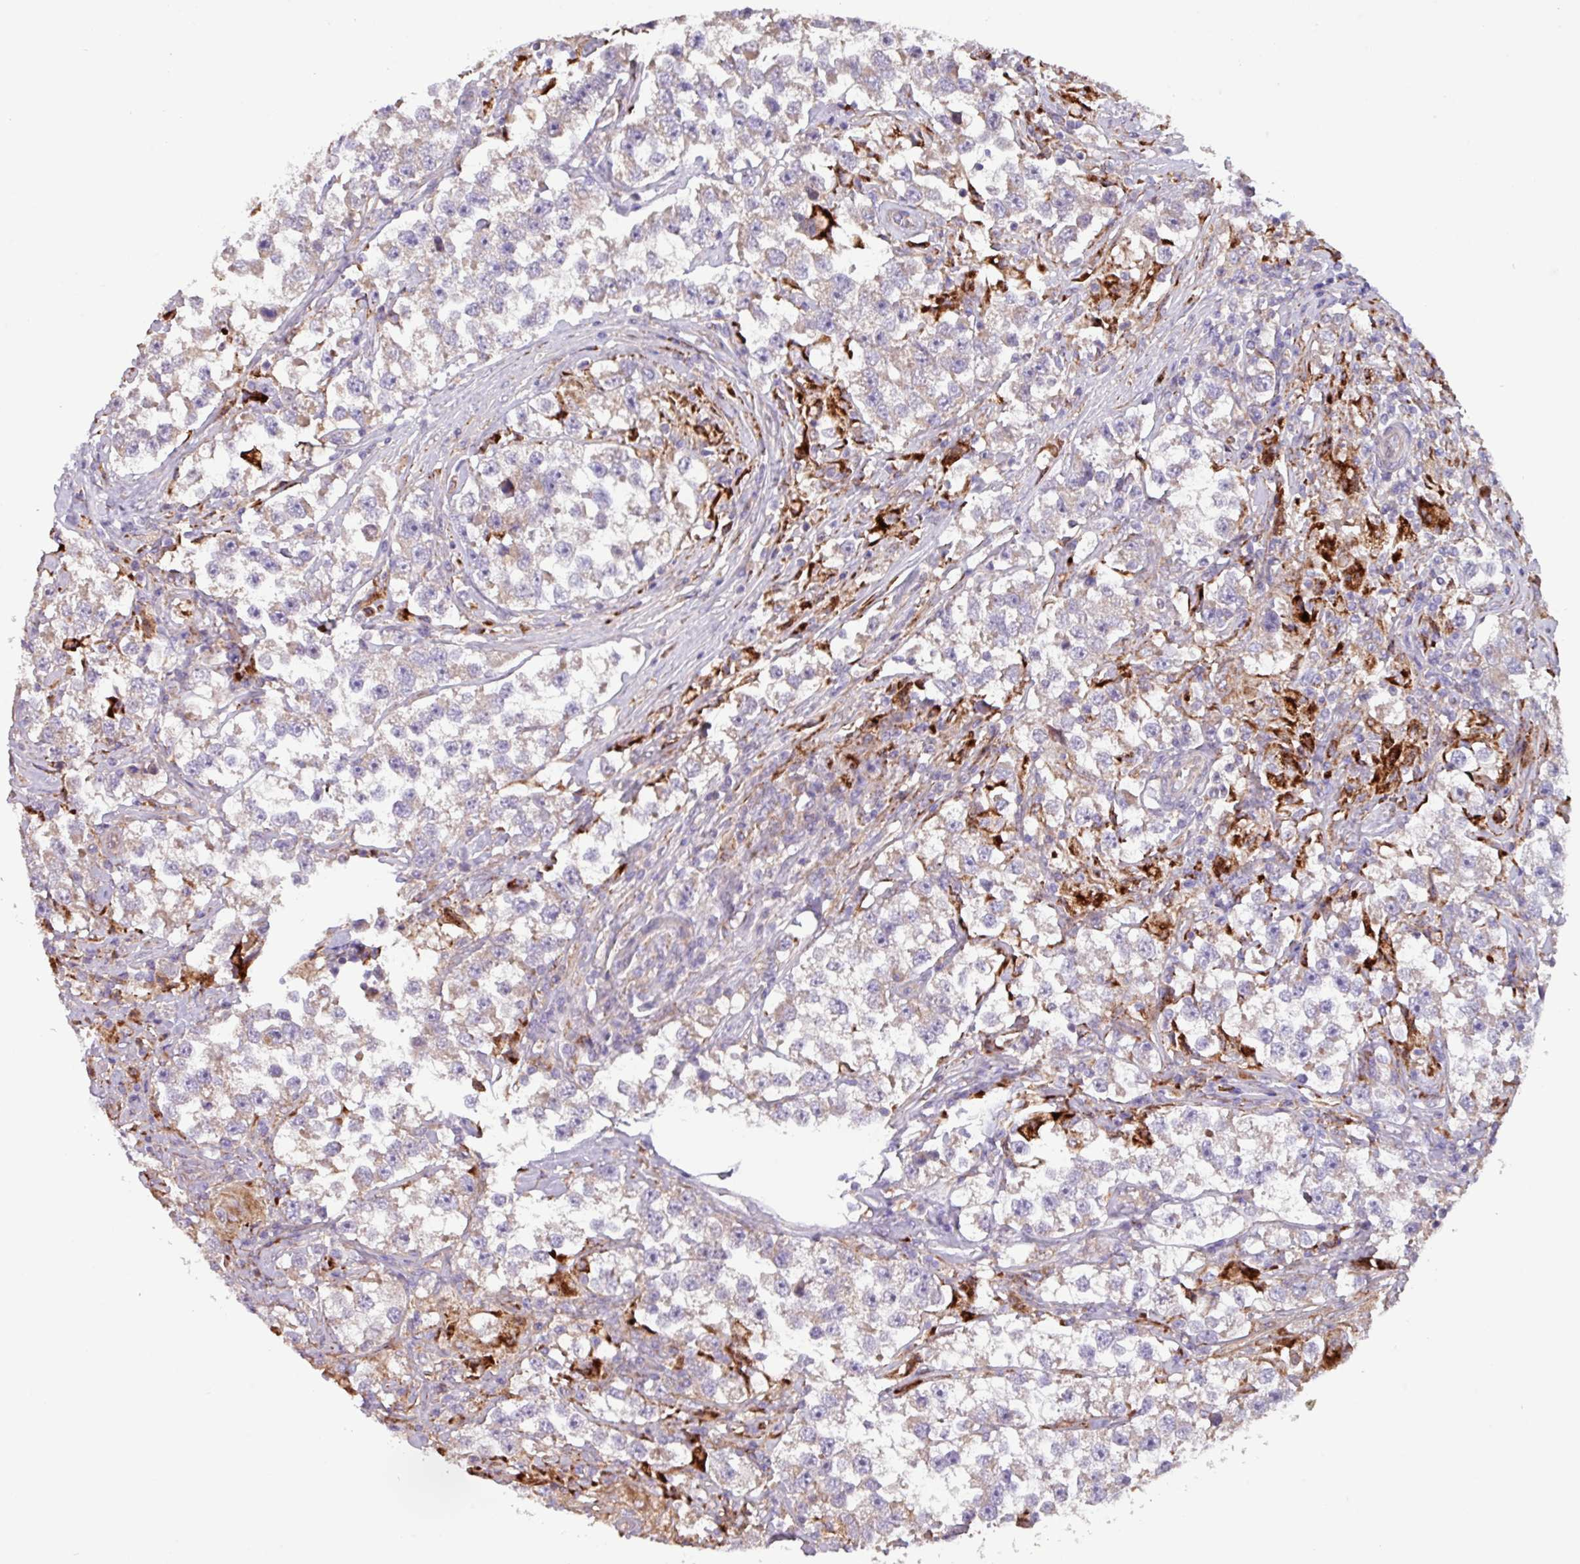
{"staining": {"intensity": "negative", "quantity": "none", "location": "none"}, "tissue": "testis cancer", "cell_type": "Tumor cells", "image_type": "cancer", "snomed": [{"axis": "morphology", "description": "Seminoma, NOS"}, {"axis": "topography", "description": "Testis"}], "caption": "Immunohistochemical staining of testis seminoma displays no significant expression in tumor cells.", "gene": "PTPRQ", "patient": {"sex": "male", "age": 46}}